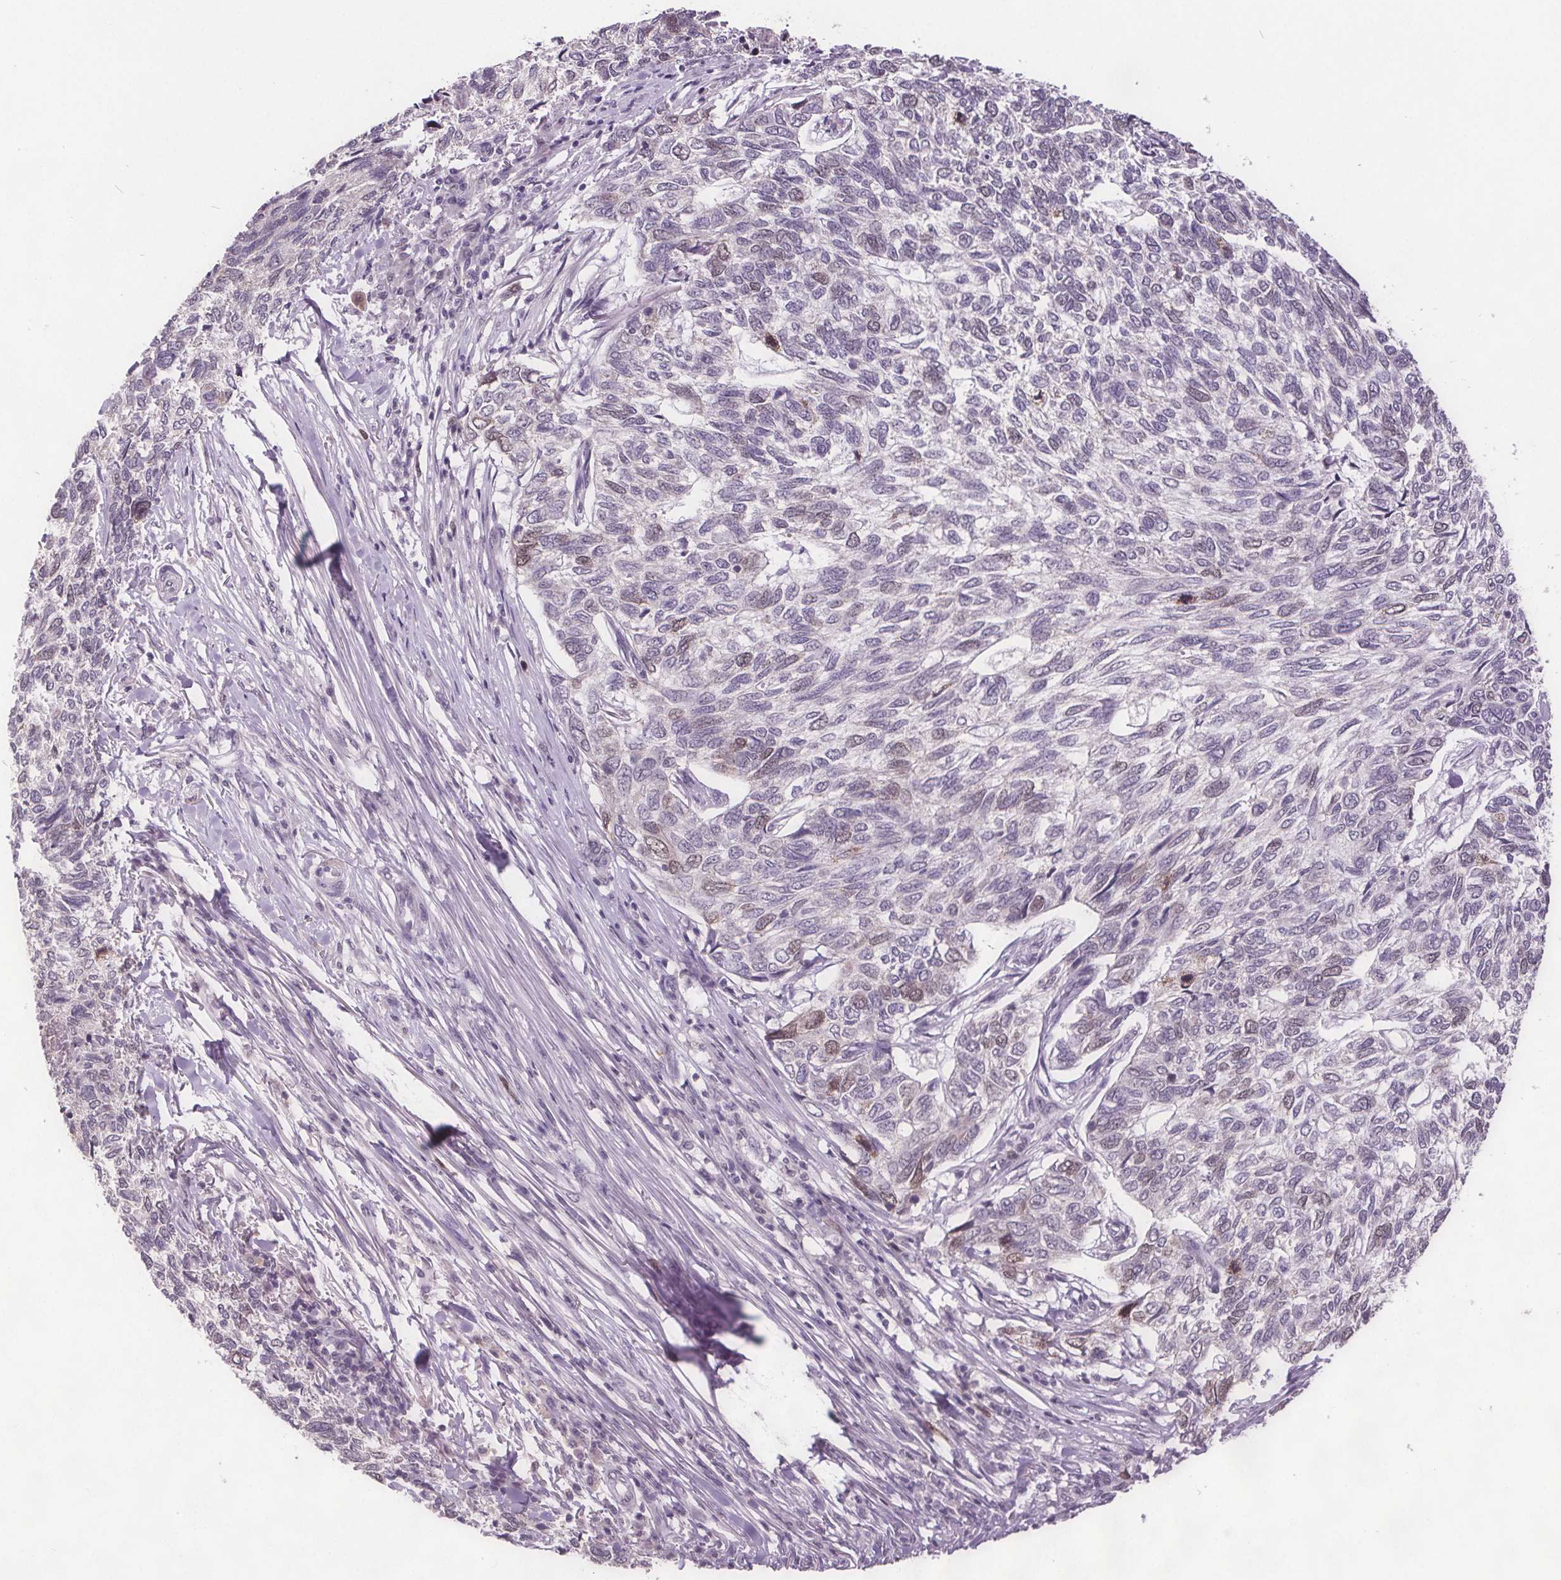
{"staining": {"intensity": "weak", "quantity": "<25%", "location": "nuclear"}, "tissue": "skin cancer", "cell_type": "Tumor cells", "image_type": "cancer", "snomed": [{"axis": "morphology", "description": "Basal cell carcinoma"}, {"axis": "topography", "description": "Skin"}], "caption": "Tumor cells are negative for brown protein staining in skin cancer.", "gene": "CENPF", "patient": {"sex": "female", "age": 65}}